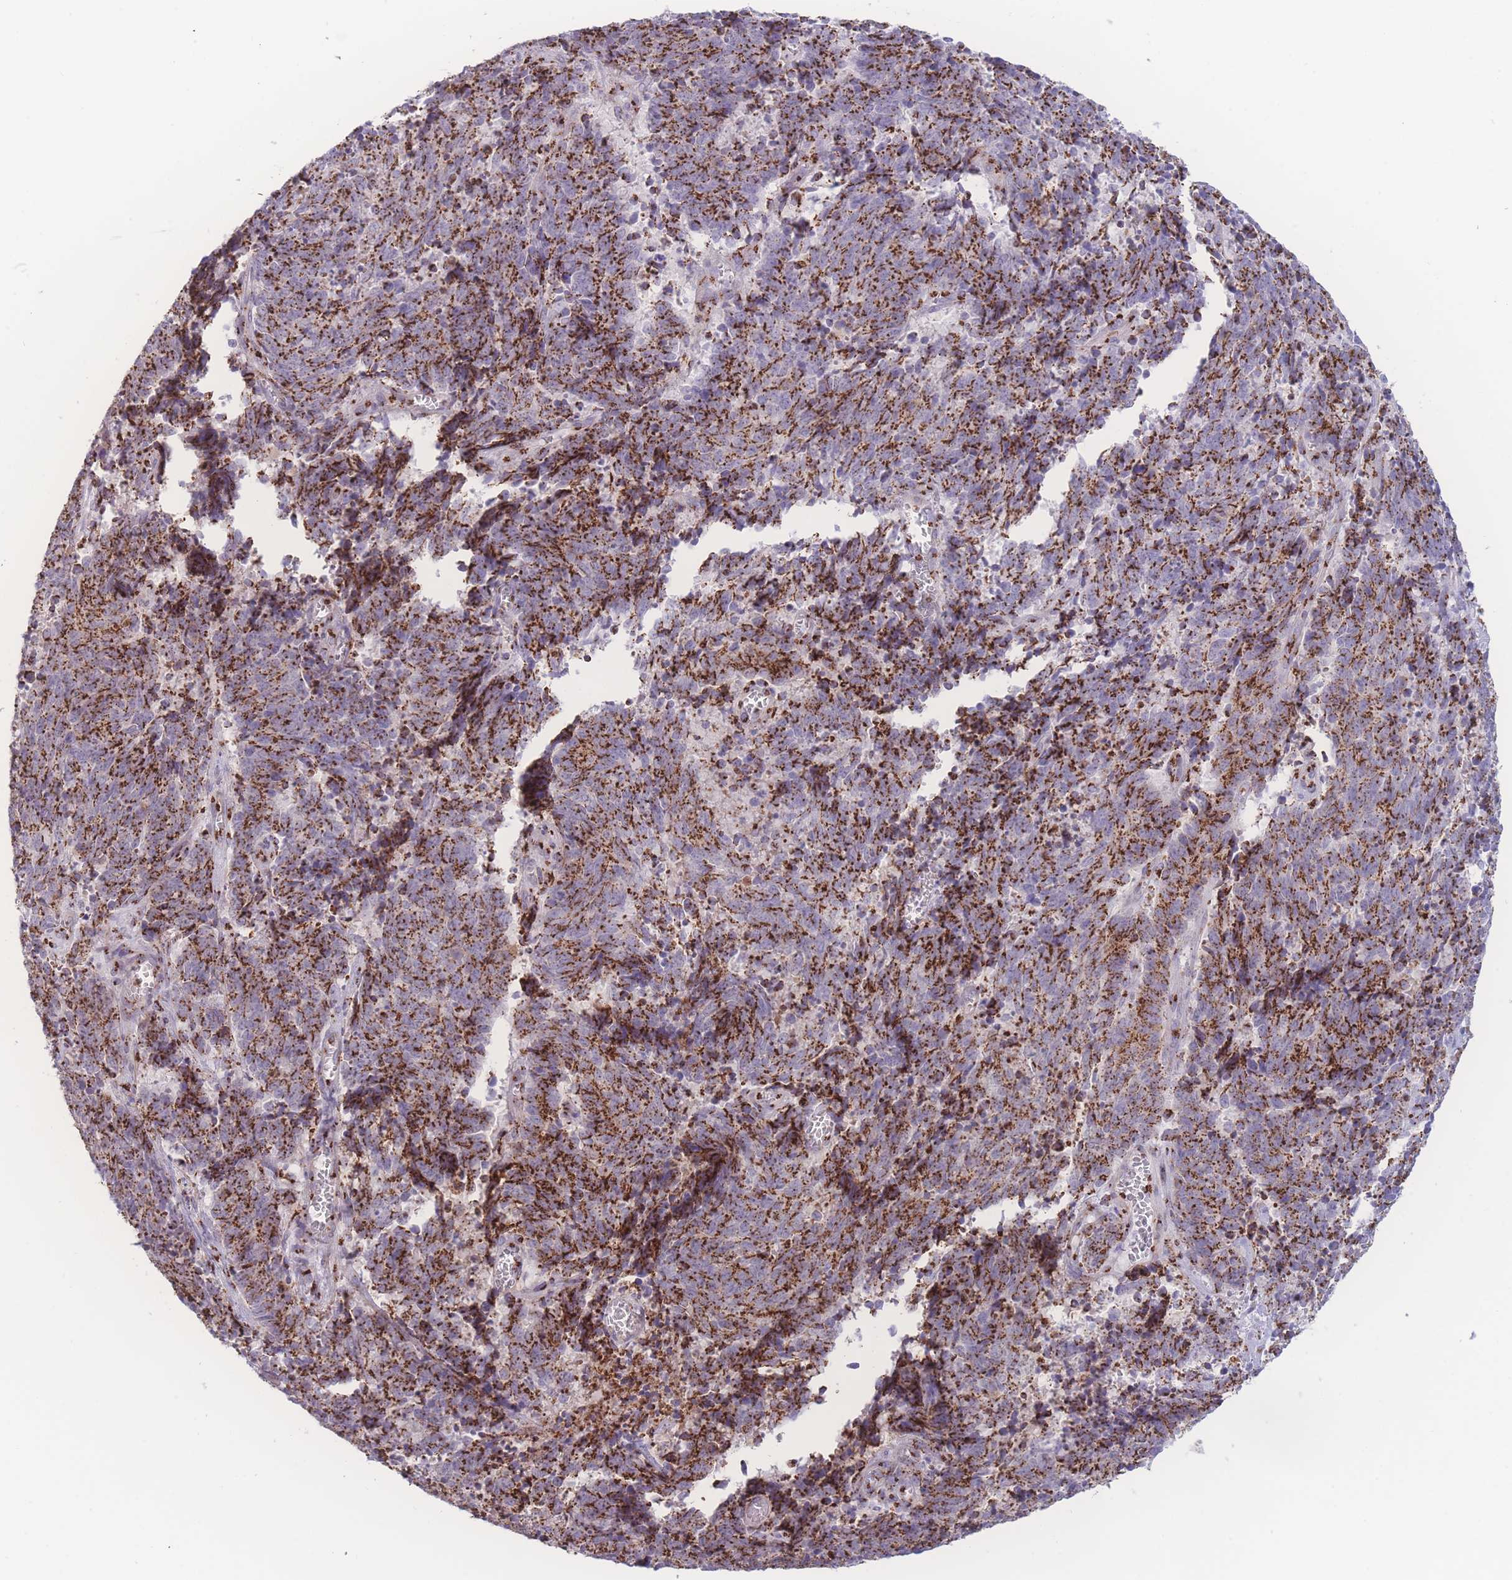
{"staining": {"intensity": "strong", "quantity": ">75%", "location": "cytoplasmic/membranous"}, "tissue": "cervical cancer", "cell_type": "Tumor cells", "image_type": "cancer", "snomed": [{"axis": "morphology", "description": "Squamous cell carcinoma, NOS"}, {"axis": "topography", "description": "Cervix"}], "caption": "Immunohistochemistry (IHC) micrograph of cervical cancer (squamous cell carcinoma) stained for a protein (brown), which shows high levels of strong cytoplasmic/membranous positivity in about >75% of tumor cells.", "gene": "GOLM2", "patient": {"sex": "female", "age": 29}}